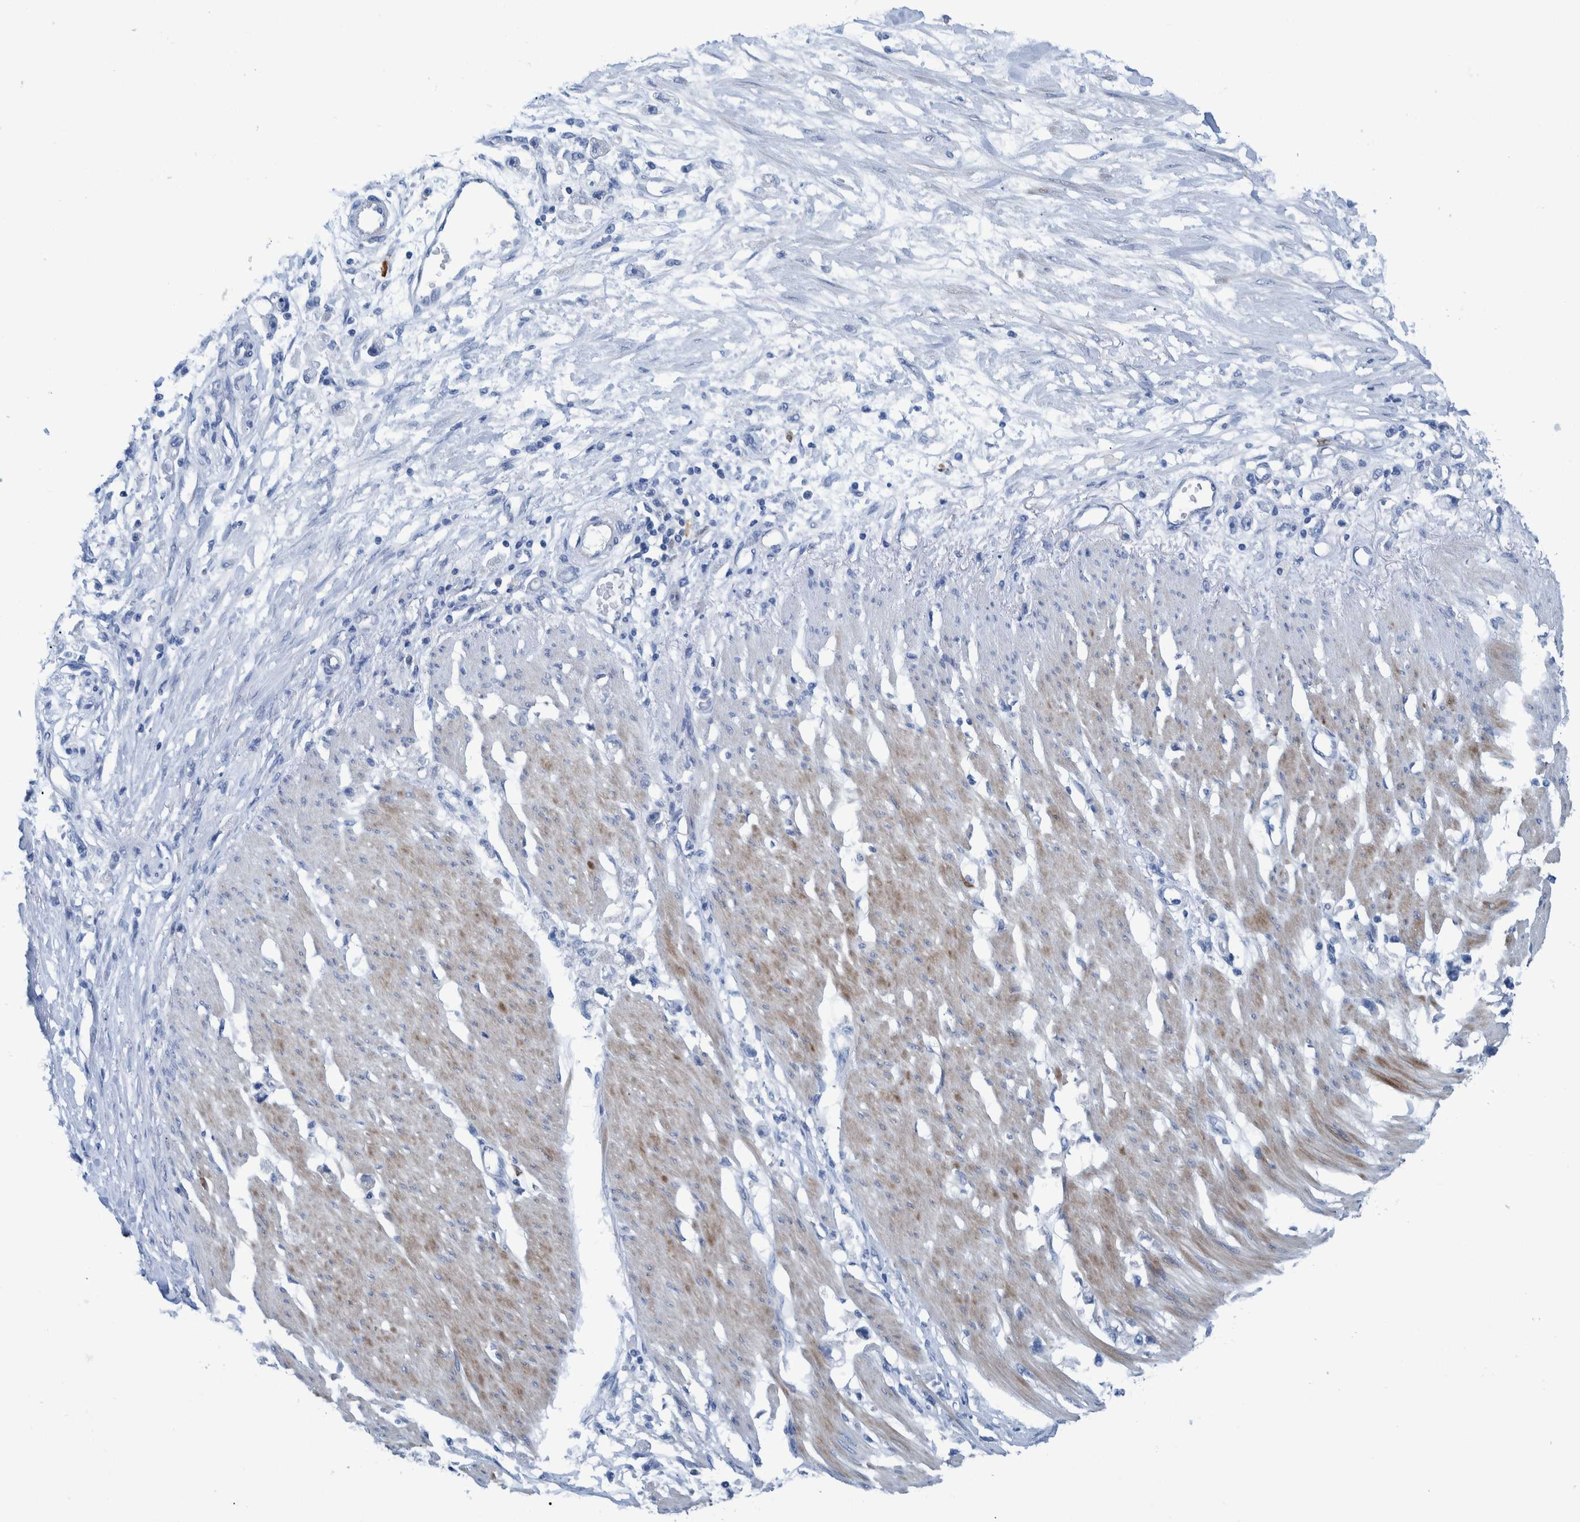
{"staining": {"intensity": "negative", "quantity": "none", "location": "none"}, "tissue": "stomach cancer", "cell_type": "Tumor cells", "image_type": "cancer", "snomed": [{"axis": "morphology", "description": "Adenocarcinoma, NOS"}, {"axis": "topography", "description": "Stomach"}], "caption": "Immunohistochemistry (IHC) histopathology image of human stomach cancer stained for a protein (brown), which displays no staining in tumor cells. (DAB immunohistochemistry (IHC) with hematoxylin counter stain).", "gene": "IDO1", "patient": {"sex": "female", "age": 59}}